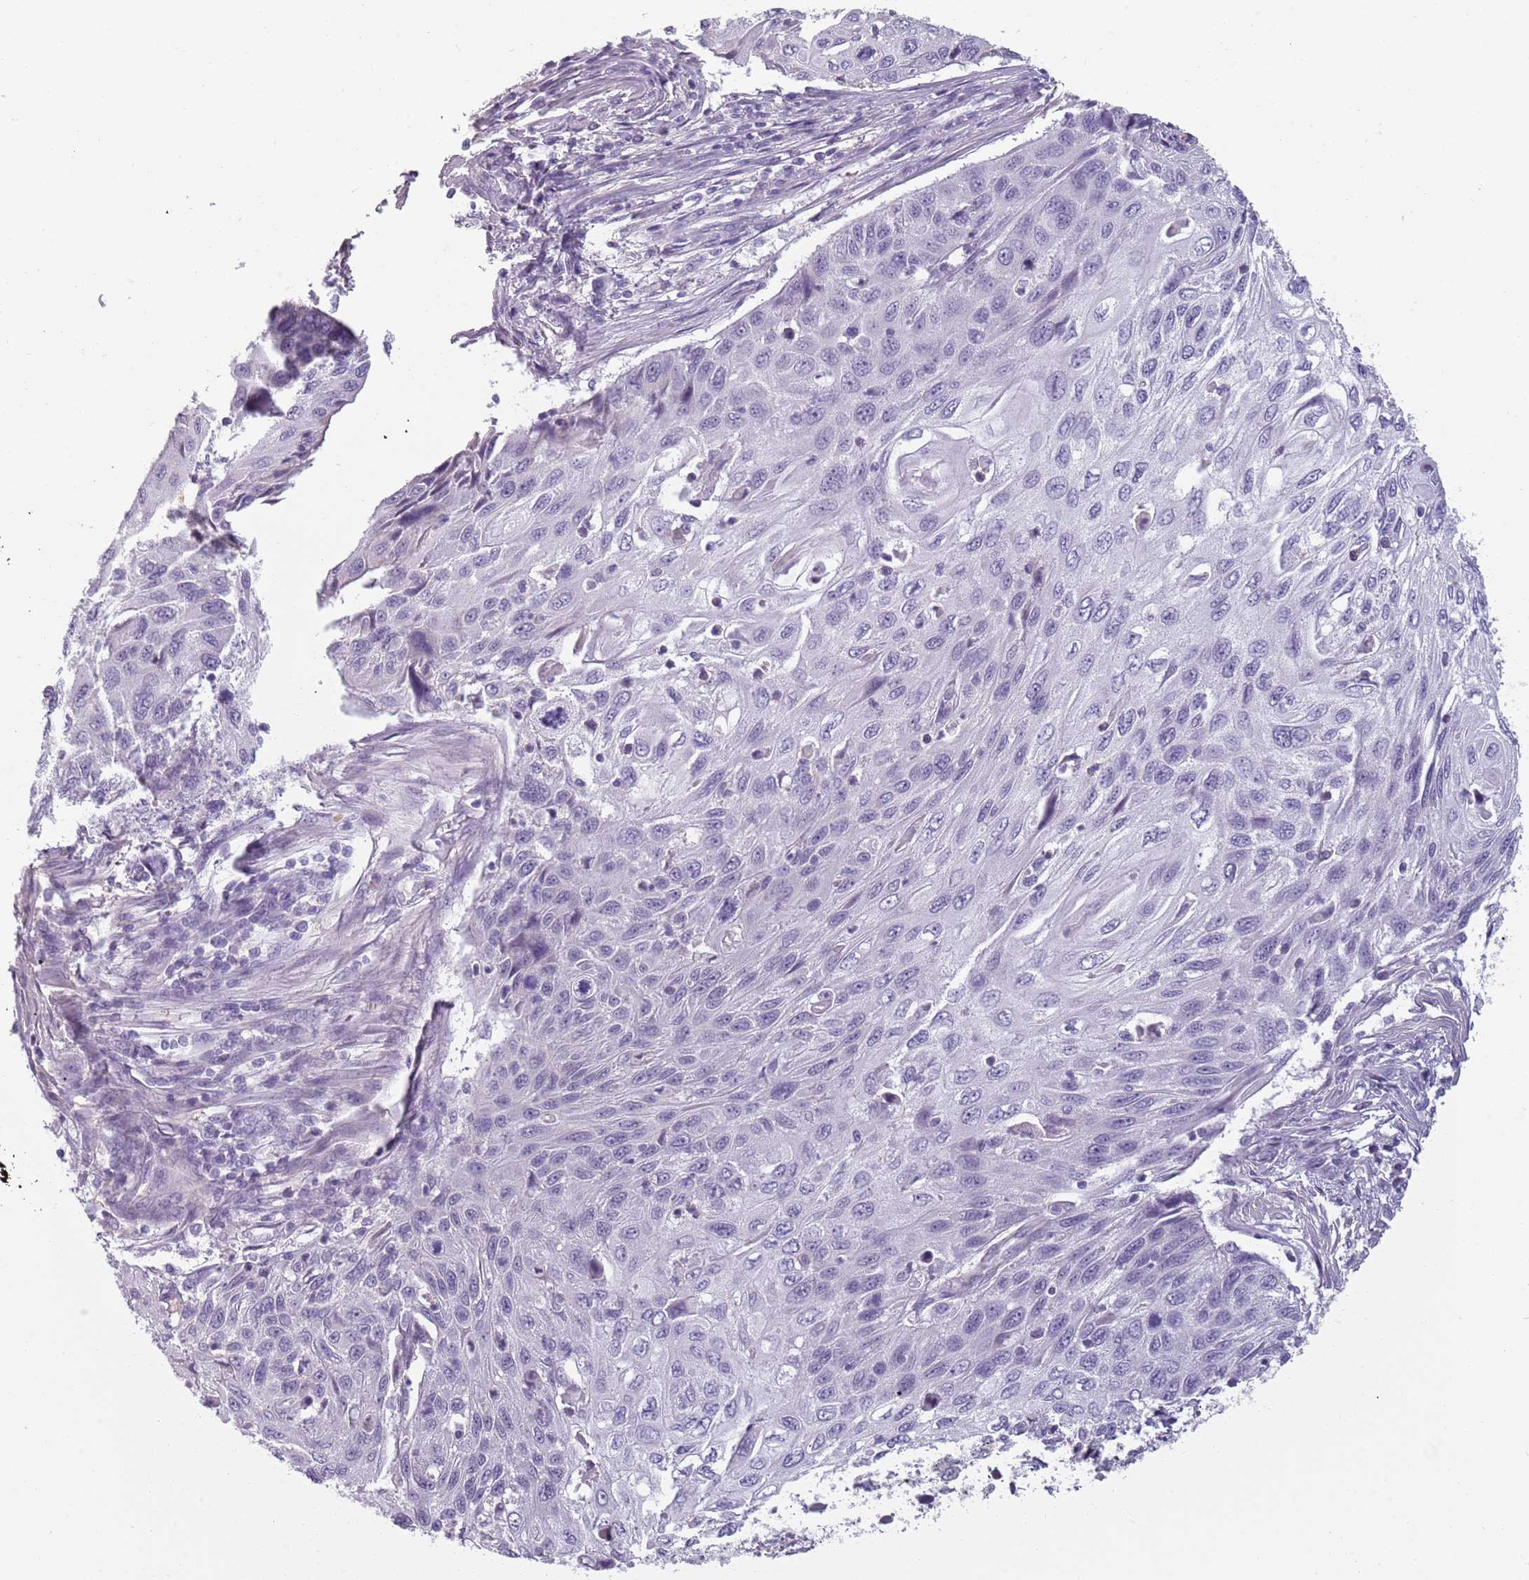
{"staining": {"intensity": "negative", "quantity": "none", "location": "none"}, "tissue": "cervical cancer", "cell_type": "Tumor cells", "image_type": "cancer", "snomed": [{"axis": "morphology", "description": "Squamous cell carcinoma, NOS"}, {"axis": "topography", "description": "Cervix"}], "caption": "Histopathology image shows no protein expression in tumor cells of squamous cell carcinoma (cervical) tissue.", "gene": "PIEZO1", "patient": {"sex": "female", "age": 70}}